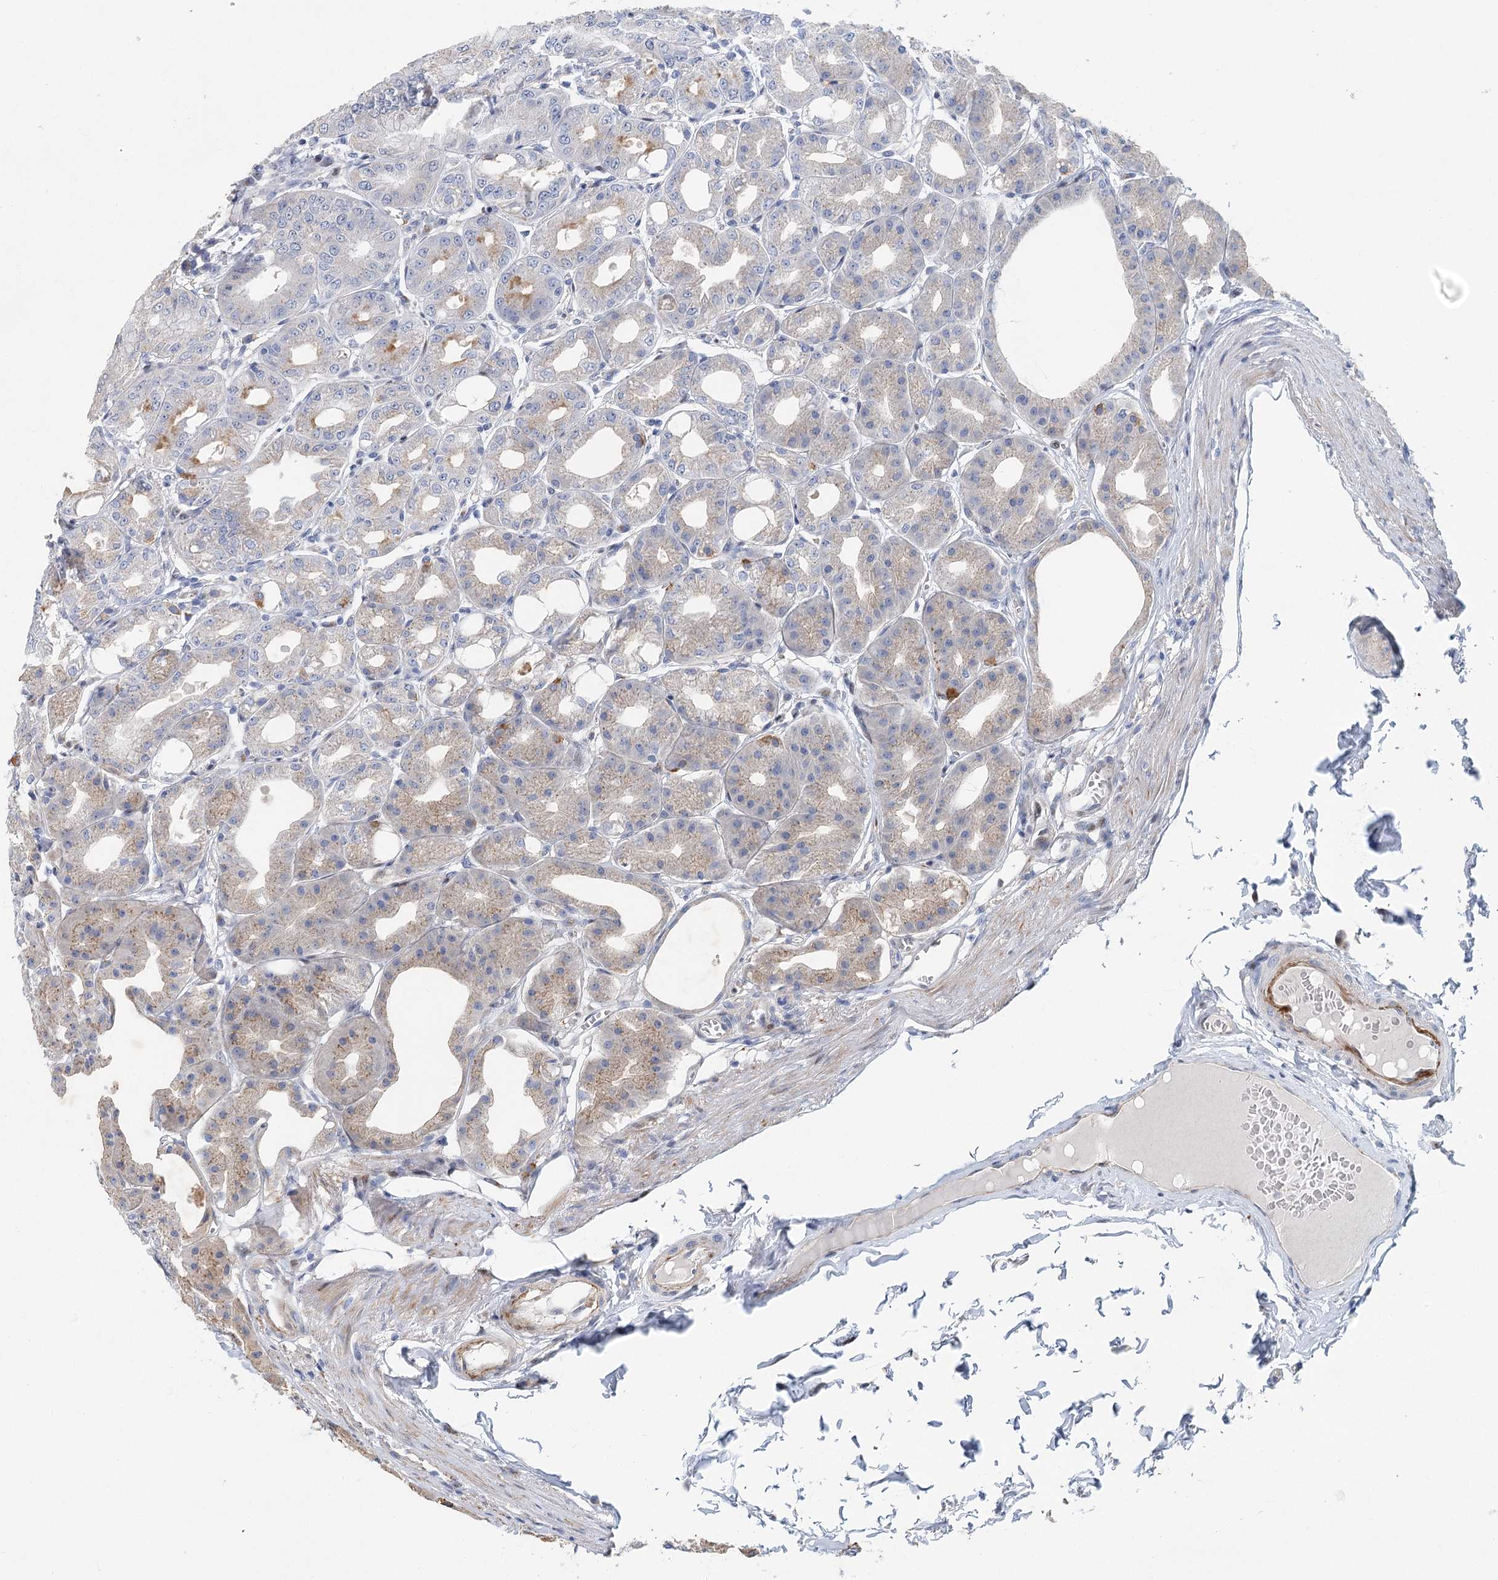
{"staining": {"intensity": "strong", "quantity": "25%-75%", "location": "cytoplasmic/membranous,nuclear"}, "tissue": "stomach", "cell_type": "Glandular cells", "image_type": "normal", "snomed": [{"axis": "morphology", "description": "Normal tissue, NOS"}, {"axis": "topography", "description": "Stomach, lower"}], "caption": "Glandular cells demonstrate high levels of strong cytoplasmic/membranous,nuclear staining in about 25%-75% of cells in benign human stomach. The staining was performed using DAB to visualize the protein expression in brown, while the nuclei were stained in blue with hematoxylin (Magnification: 20x).", "gene": "CAMTA1", "patient": {"sex": "male", "age": 71}}